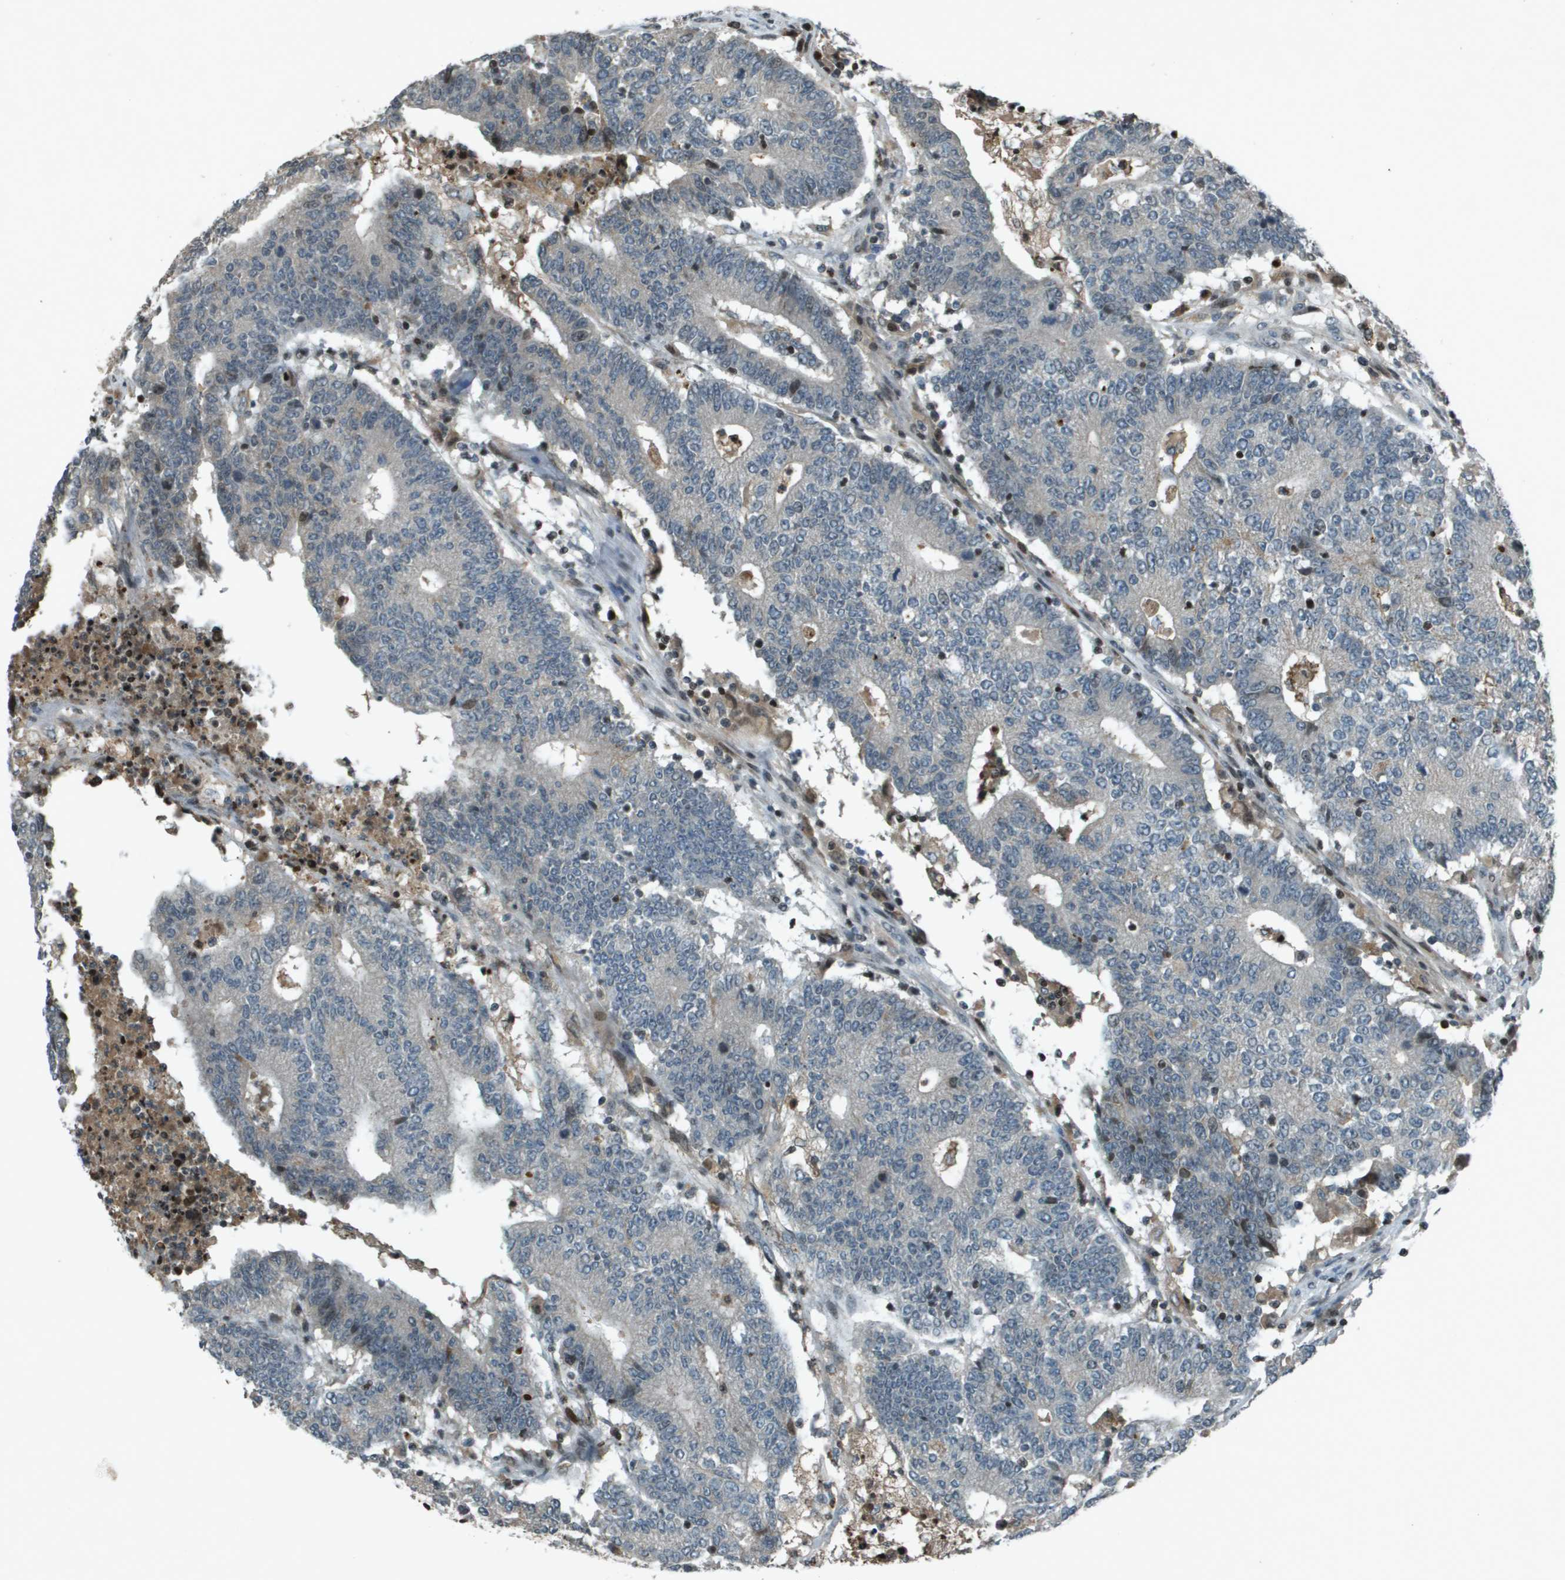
{"staining": {"intensity": "negative", "quantity": "none", "location": "none"}, "tissue": "colorectal cancer", "cell_type": "Tumor cells", "image_type": "cancer", "snomed": [{"axis": "morphology", "description": "Normal tissue, NOS"}, {"axis": "morphology", "description": "Adenocarcinoma, NOS"}, {"axis": "topography", "description": "Colon"}], "caption": "Image shows no significant protein expression in tumor cells of colorectal adenocarcinoma.", "gene": "CXCL12", "patient": {"sex": "female", "age": 75}}